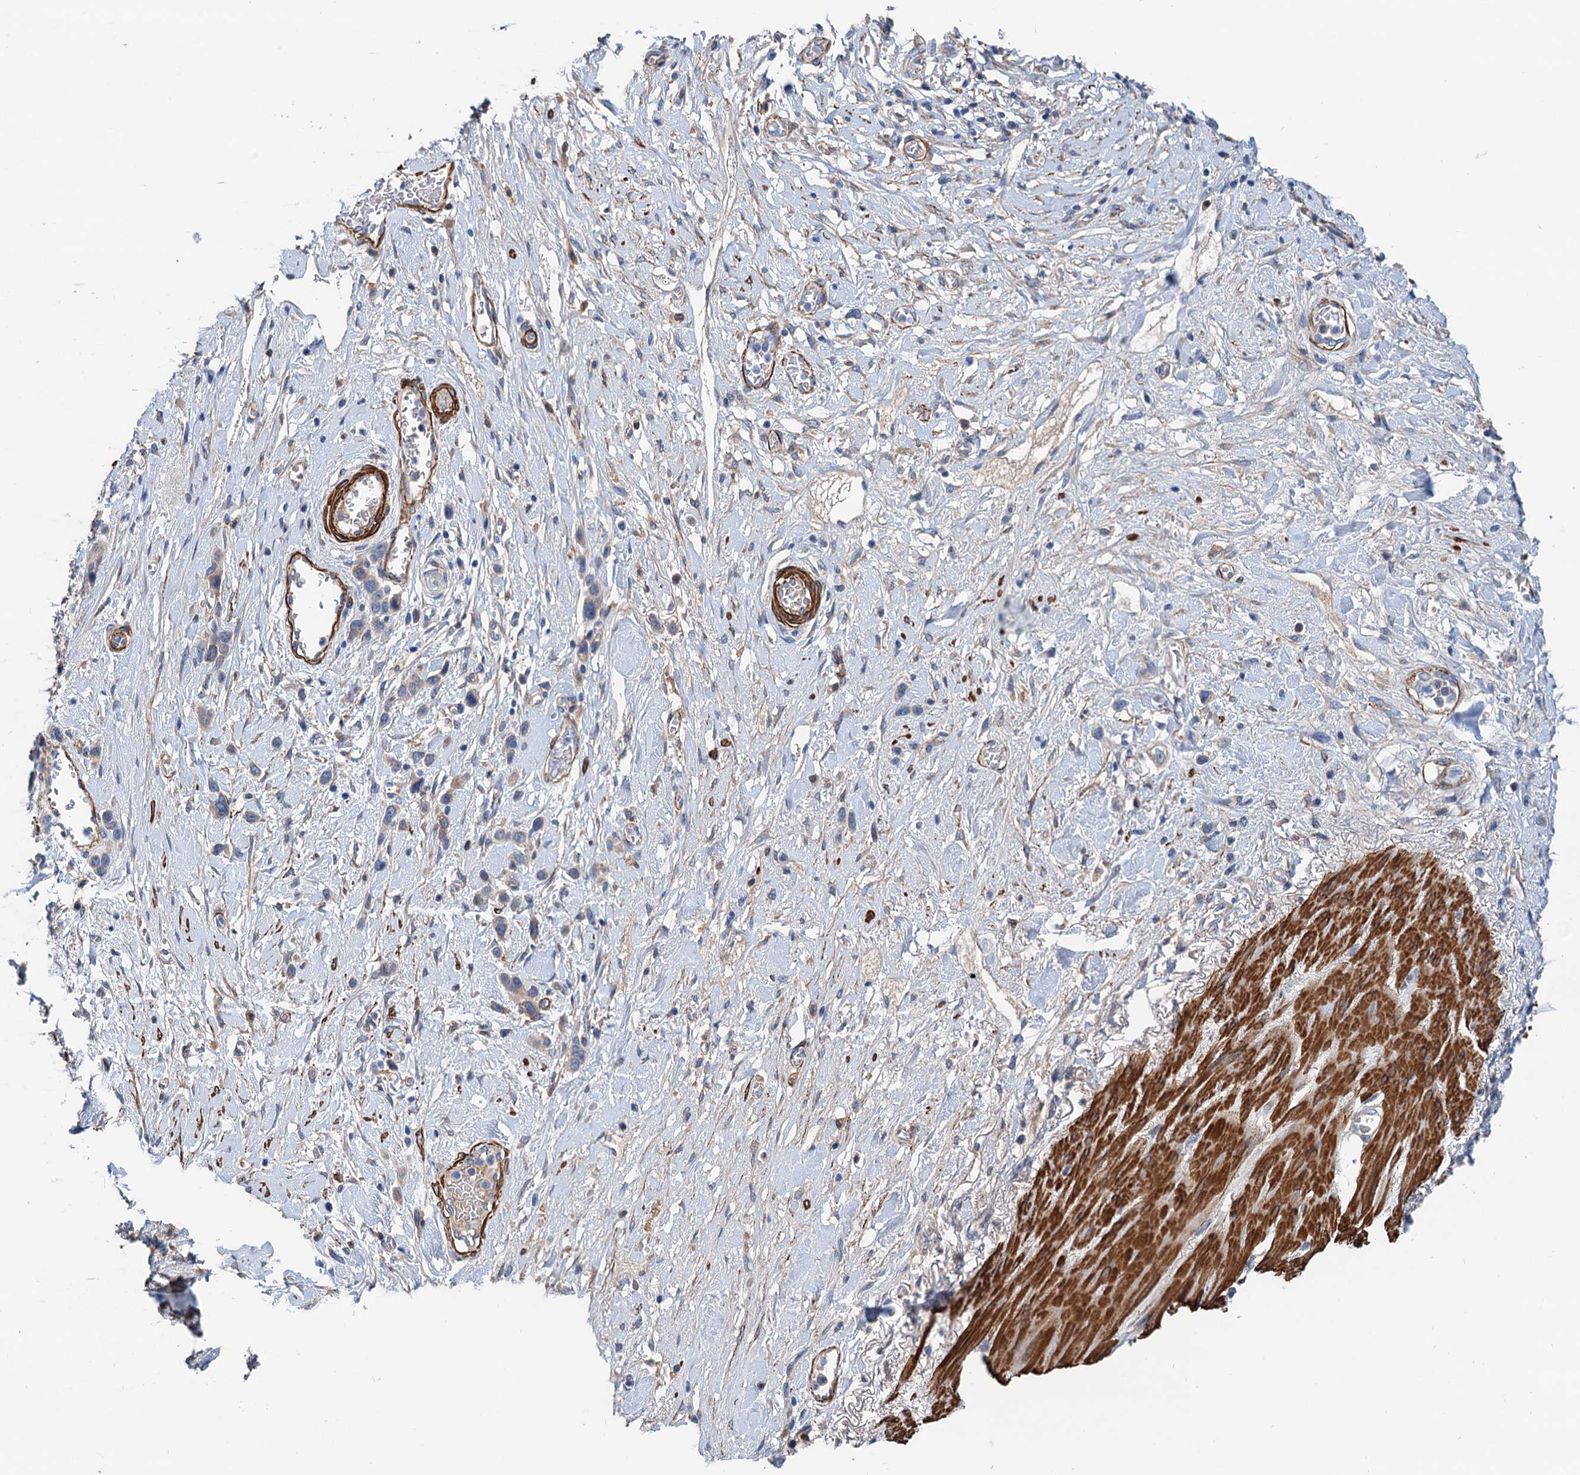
{"staining": {"intensity": "weak", "quantity": "<25%", "location": "cytoplasmic/membranous"}, "tissue": "stomach cancer", "cell_type": "Tumor cells", "image_type": "cancer", "snomed": [{"axis": "morphology", "description": "Adenocarcinoma, NOS"}, {"axis": "morphology", "description": "Adenocarcinoma, High grade"}, {"axis": "topography", "description": "Stomach, upper"}, {"axis": "topography", "description": "Stomach, lower"}], "caption": "A high-resolution image shows IHC staining of stomach adenocarcinoma (high-grade), which exhibits no significant expression in tumor cells. The staining is performed using DAB brown chromogen with nuclei counter-stained in using hematoxylin.", "gene": "CSTPP1", "patient": {"sex": "female", "age": 65}}